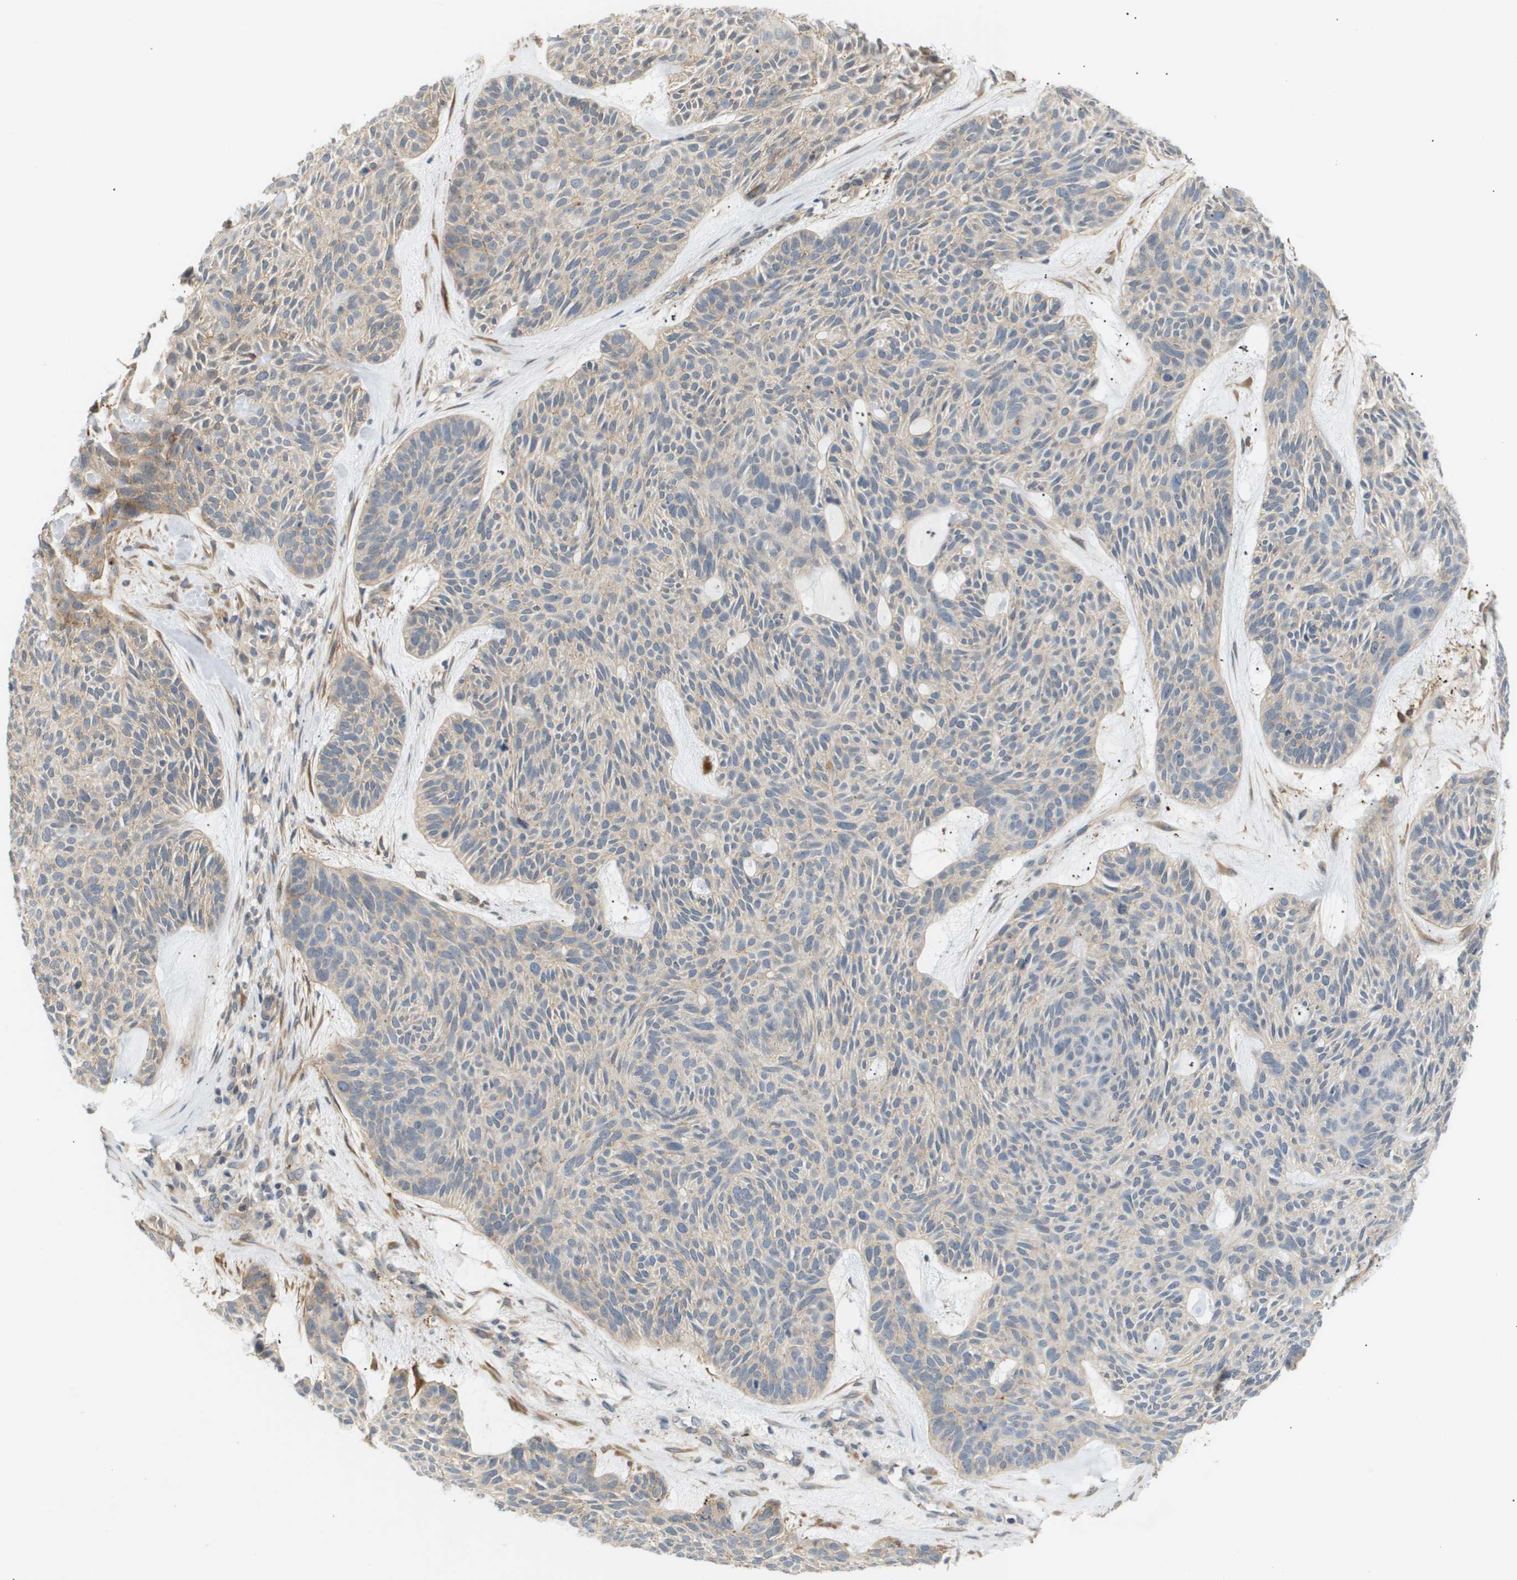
{"staining": {"intensity": "weak", "quantity": "<25%", "location": "cytoplasmic/membranous"}, "tissue": "skin cancer", "cell_type": "Tumor cells", "image_type": "cancer", "snomed": [{"axis": "morphology", "description": "Basal cell carcinoma"}, {"axis": "topography", "description": "Skin"}], "caption": "Human basal cell carcinoma (skin) stained for a protein using IHC reveals no staining in tumor cells.", "gene": "CORO2B", "patient": {"sex": "male", "age": 55}}